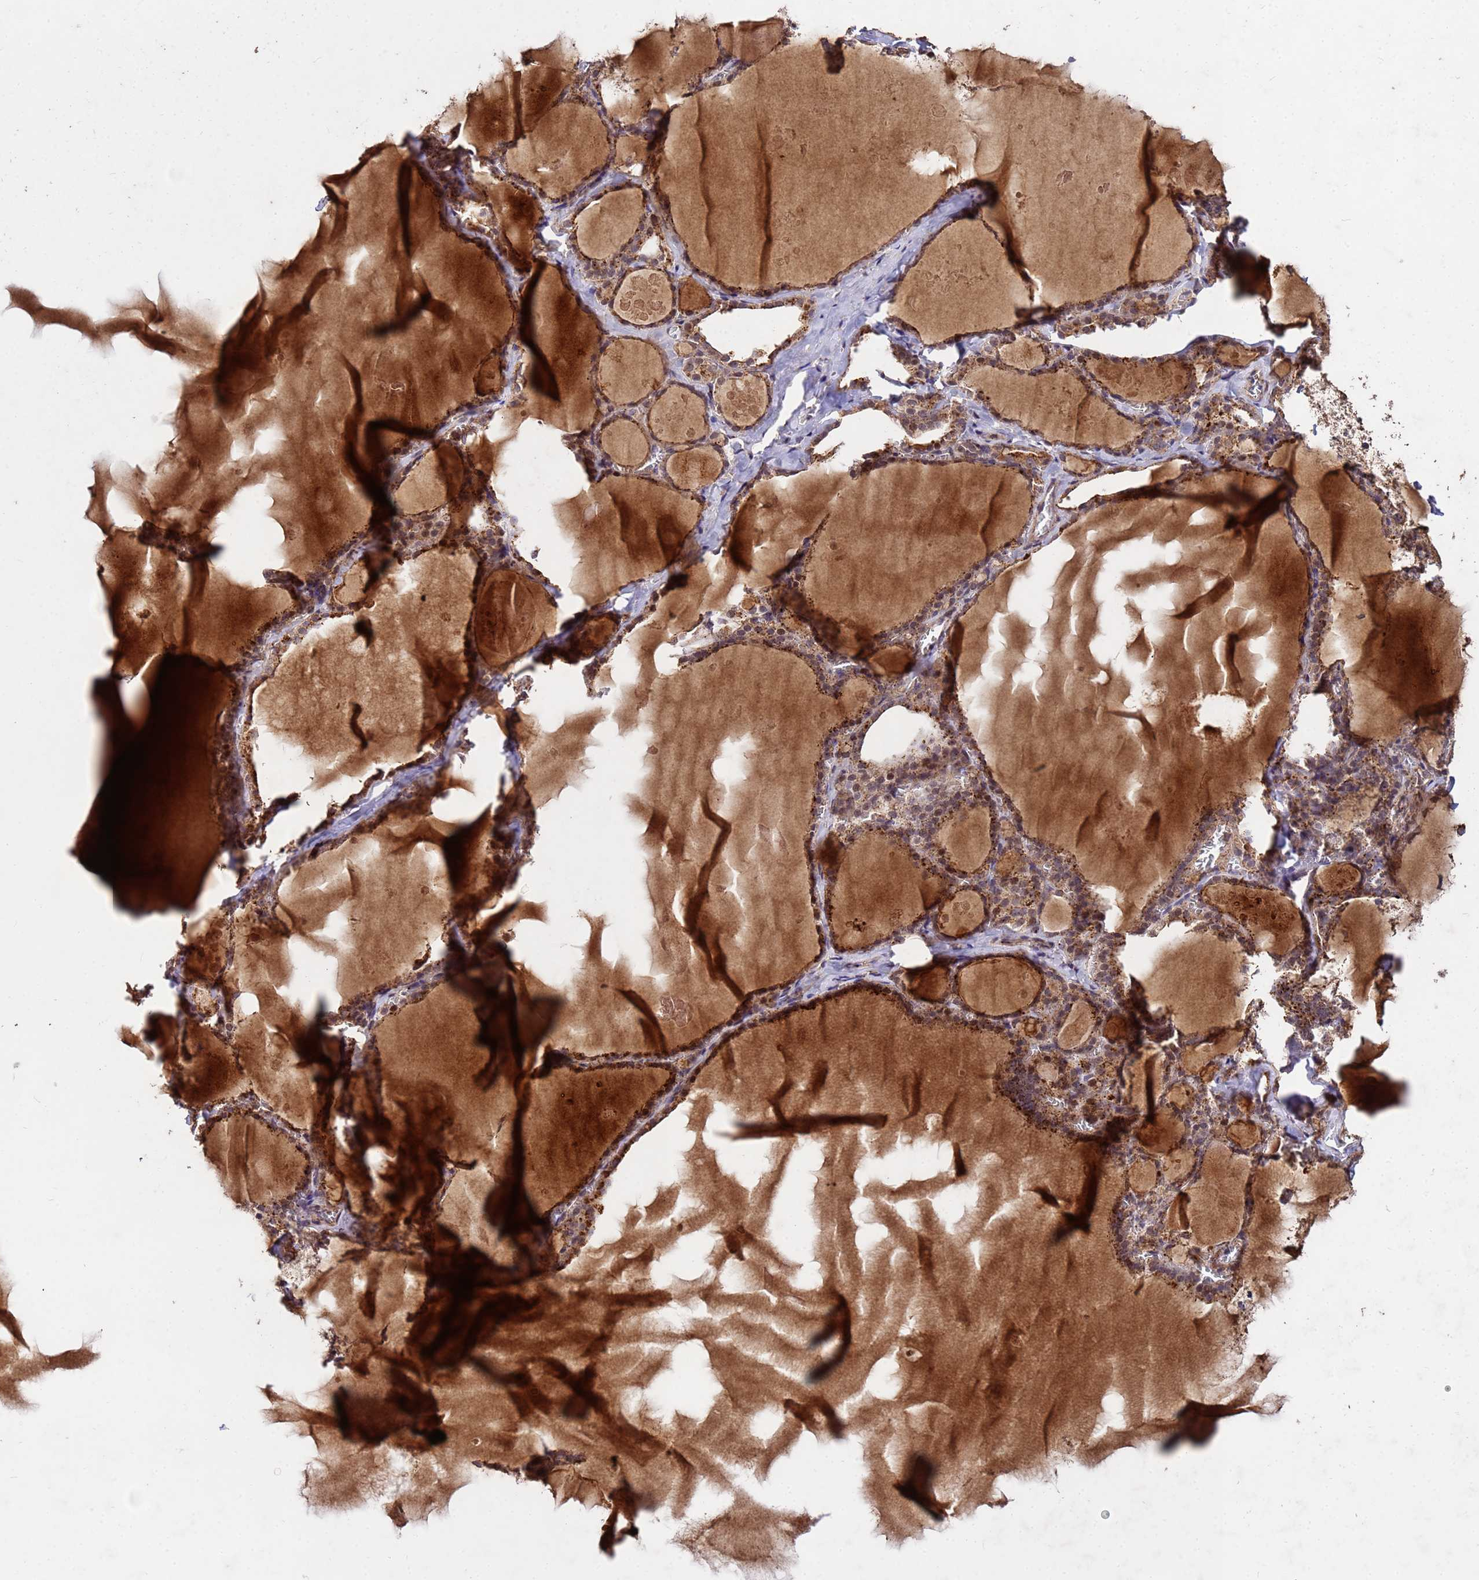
{"staining": {"intensity": "moderate", "quantity": ">75%", "location": "cytoplasmic/membranous,nuclear"}, "tissue": "thyroid gland", "cell_type": "Glandular cells", "image_type": "normal", "snomed": [{"axis": "morphology", "description": "Normal tissue, NOS"}, {"axis": "topography", "description": "Thyroid gland"}], "caption": "The histopathology image reveals a brown stain indicating the presence of a protein in the cytoplasmic/membranous,nuclear of glandular cells in thyroid gland. (DAB (3,3'-diaminobenzidine) IHC with brightfield microscopy, high magnification).", "gene": "TOR4A", "patient": {"sex": "male", "age": 56}}